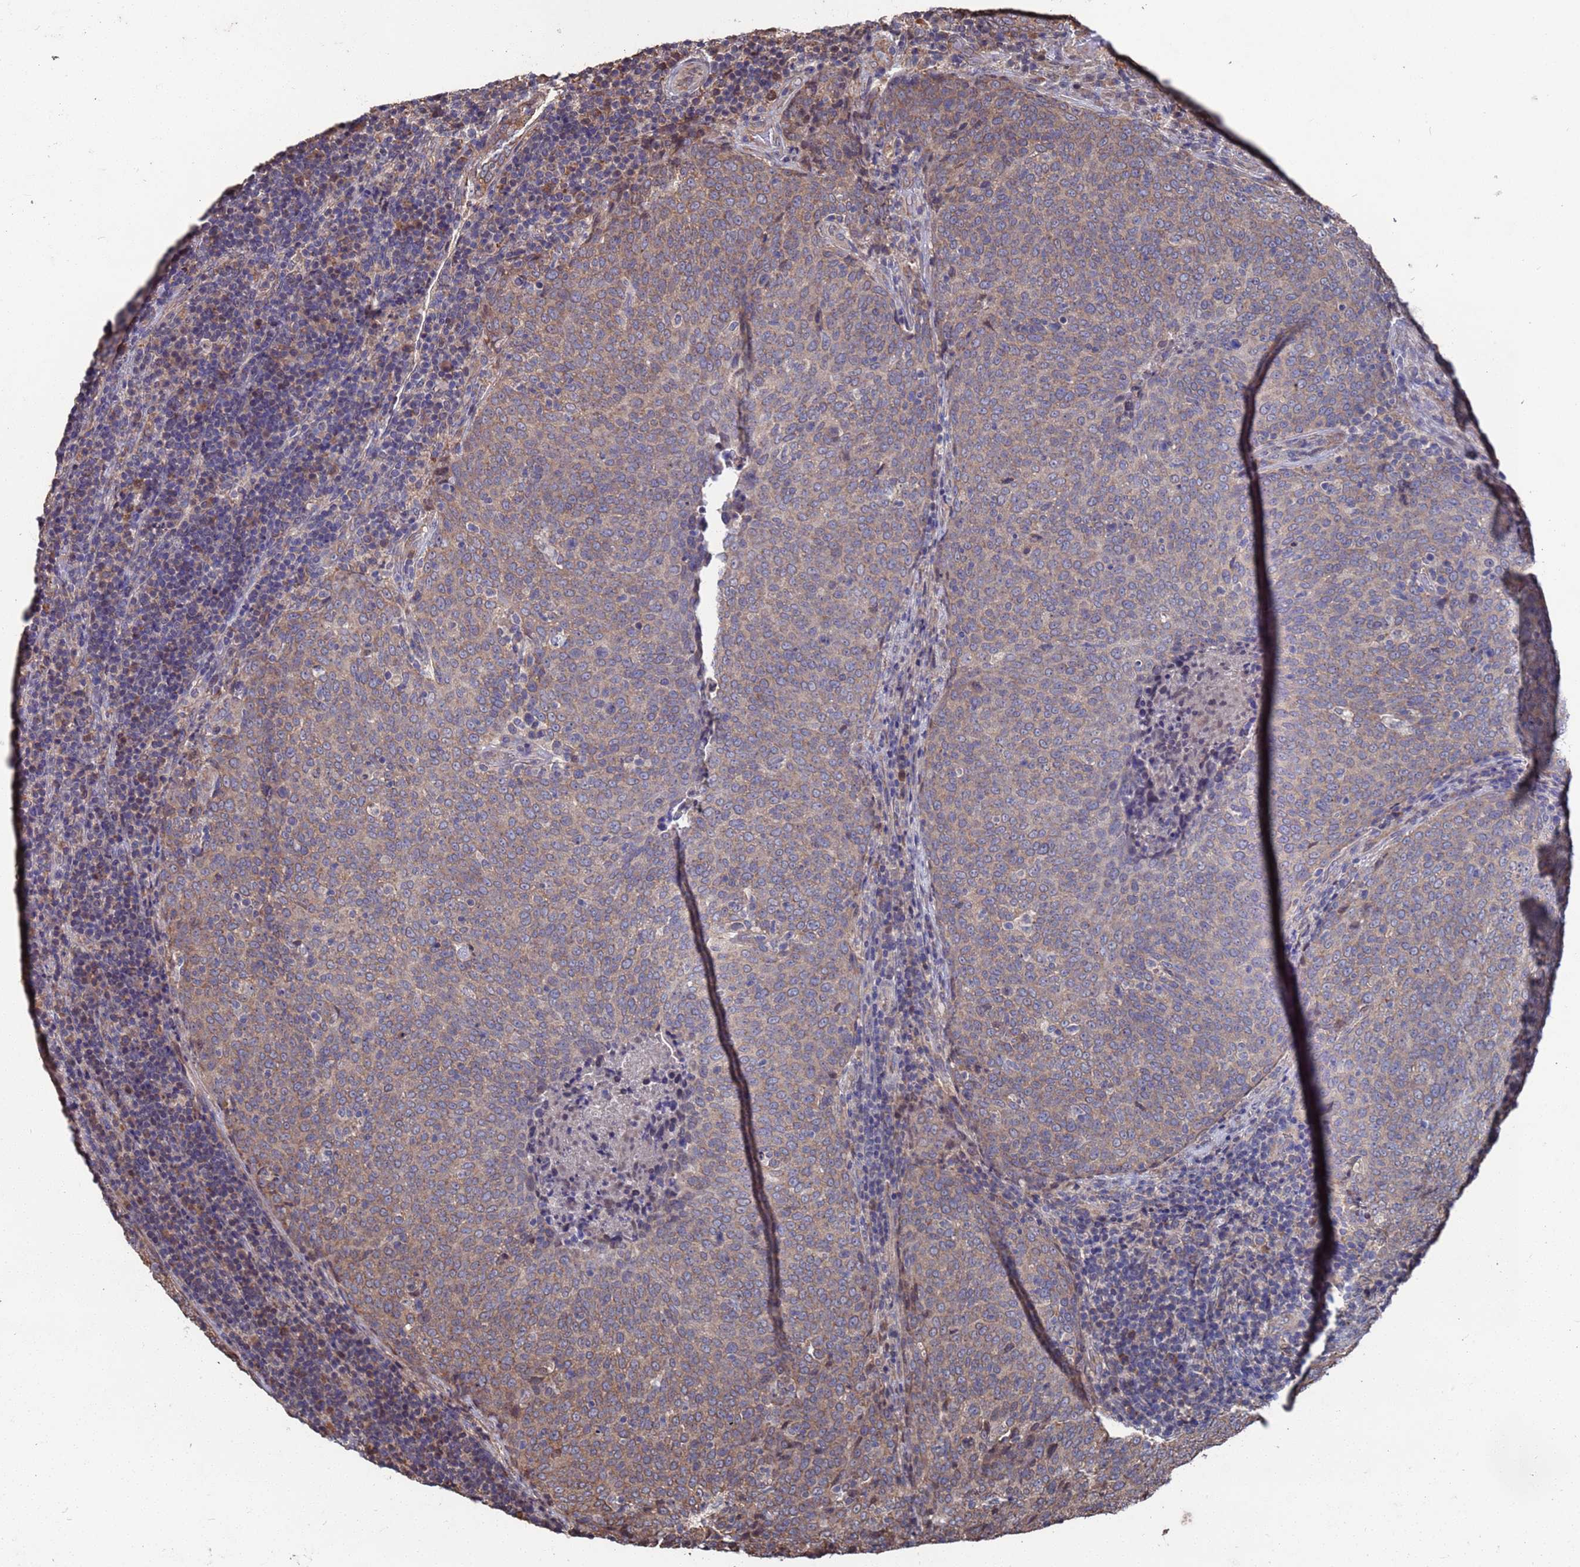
{"staining": {"intensity": "moderate", "quantity": ">75%", "location": "cytoplasmic/membranous"}, "tissue": "head and neck cancer", "cell_type": "Tumor cells", "image_type": "cancer", "snomed": [{"axis": "morphology", "description": "Squamous cell carcinoma, NOS"}, {"axis": "morphology", "description": "Squamous cell carcinoma, metastatic, NOS"}, {"axis": "topography", "description": "Lymph node"}, {"axis": "topography", "description": "Head-Neck"}], "caption": "Brown immunohistochemical staining in human head and neck cancer (metastatic squamous cell carcinoma) reveals moderate cytoplasmic/membranous staining in about >75% of tumor cells.", "gene": "CFAP119", "patient": {"sex": "male", "age": 62}}